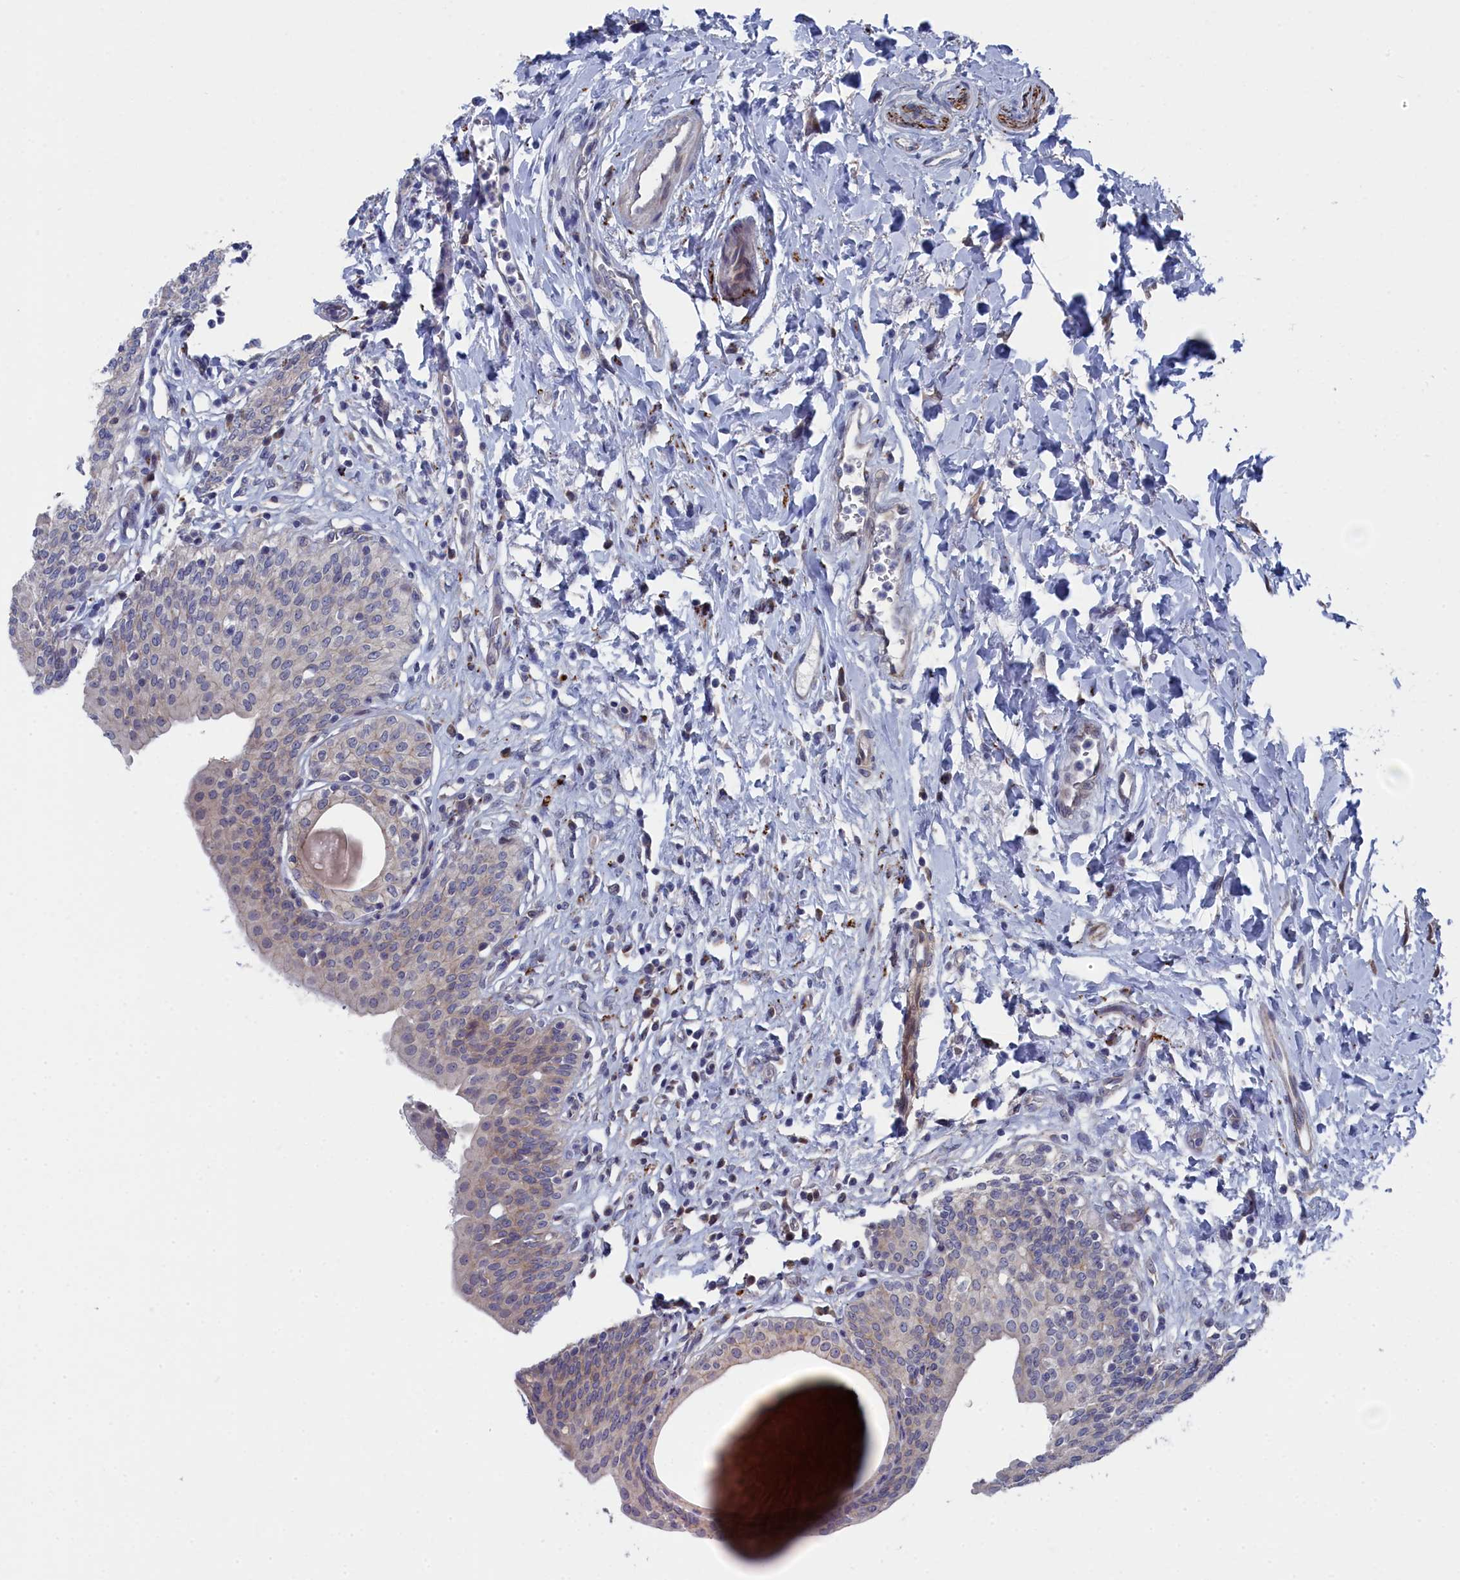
{"staining": {"intensity": "weak", "quantity": "<25%", "location": "cytoplasmic/membranous"}, "tissue": "urinary bladder", "cell_type": "Urothelial cells", "image_type": "normal", "snomed": [{"axis": "morphology", "description": "Normal tissue, NOS"}, {"axis": "topography", "description": "Urinary bladder"}], "caption": "An IHC micrograph of benign urinary bladder is shown. There is no staining in urothelial cells of urinary bladder. (DAB (3,3'-diaminobenzidine) IHC, high magnification).", "gene": "TMEM161A", "patient": {"sex": "male", "age": 83}}